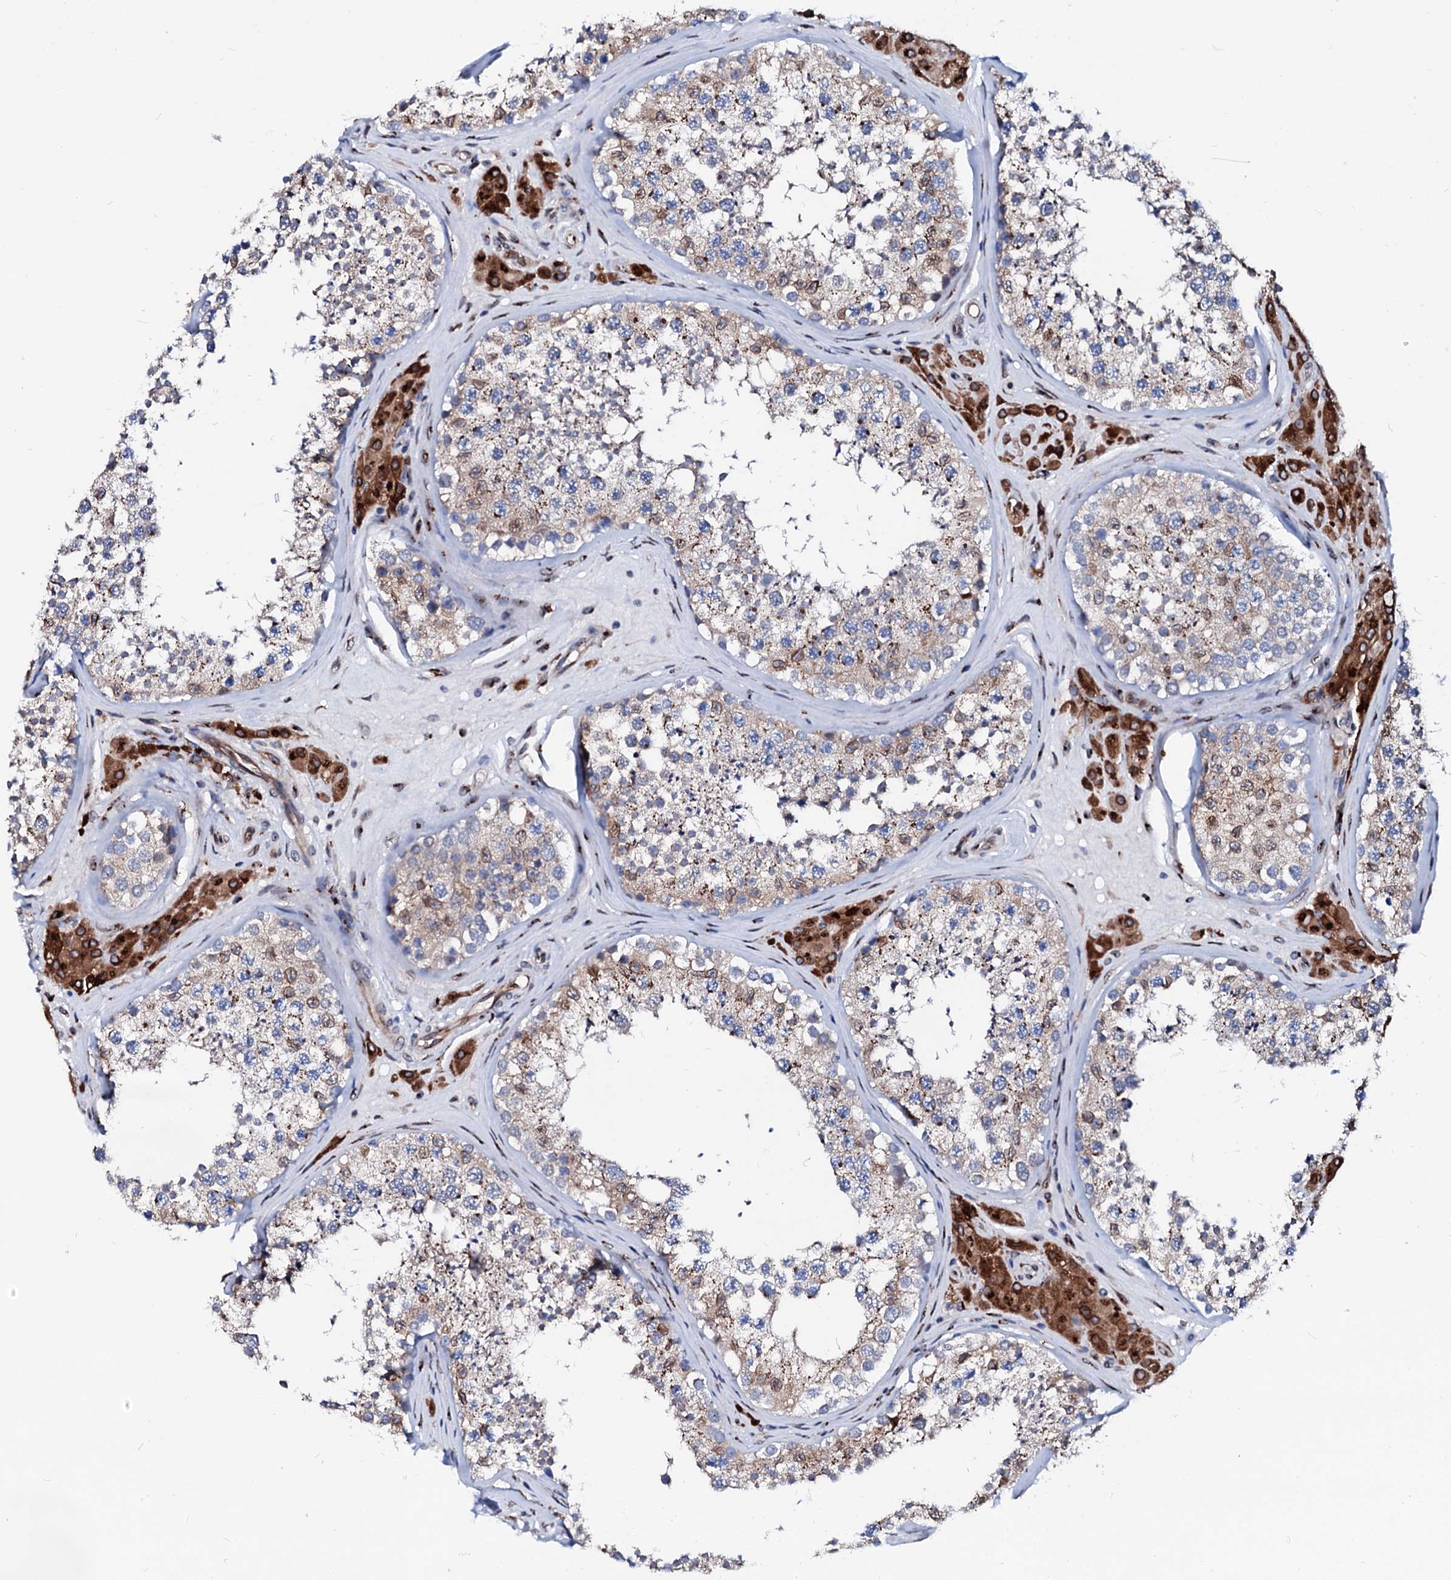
{"staining": {"intensity": "weak", "quantity": "25%-75%", "location": "cytoplasmic/membranous"}, "tissue": "testis", "cell_type": "Cells in seminiferous ducts", "image_type": "normal", "snomed": [{"axis": "morphology", "description": "Normal tissue, NOS"}, {"axis": "topography", "description": "Testis"}], "caption": "Testis stained with a brown dye shows weak cytoplasmic/membranous positive expression in about 25%-75% of cells in seminiferous ducts.", "gene": "TMCO3", "patient": {"sex": "male", "age": 46}}